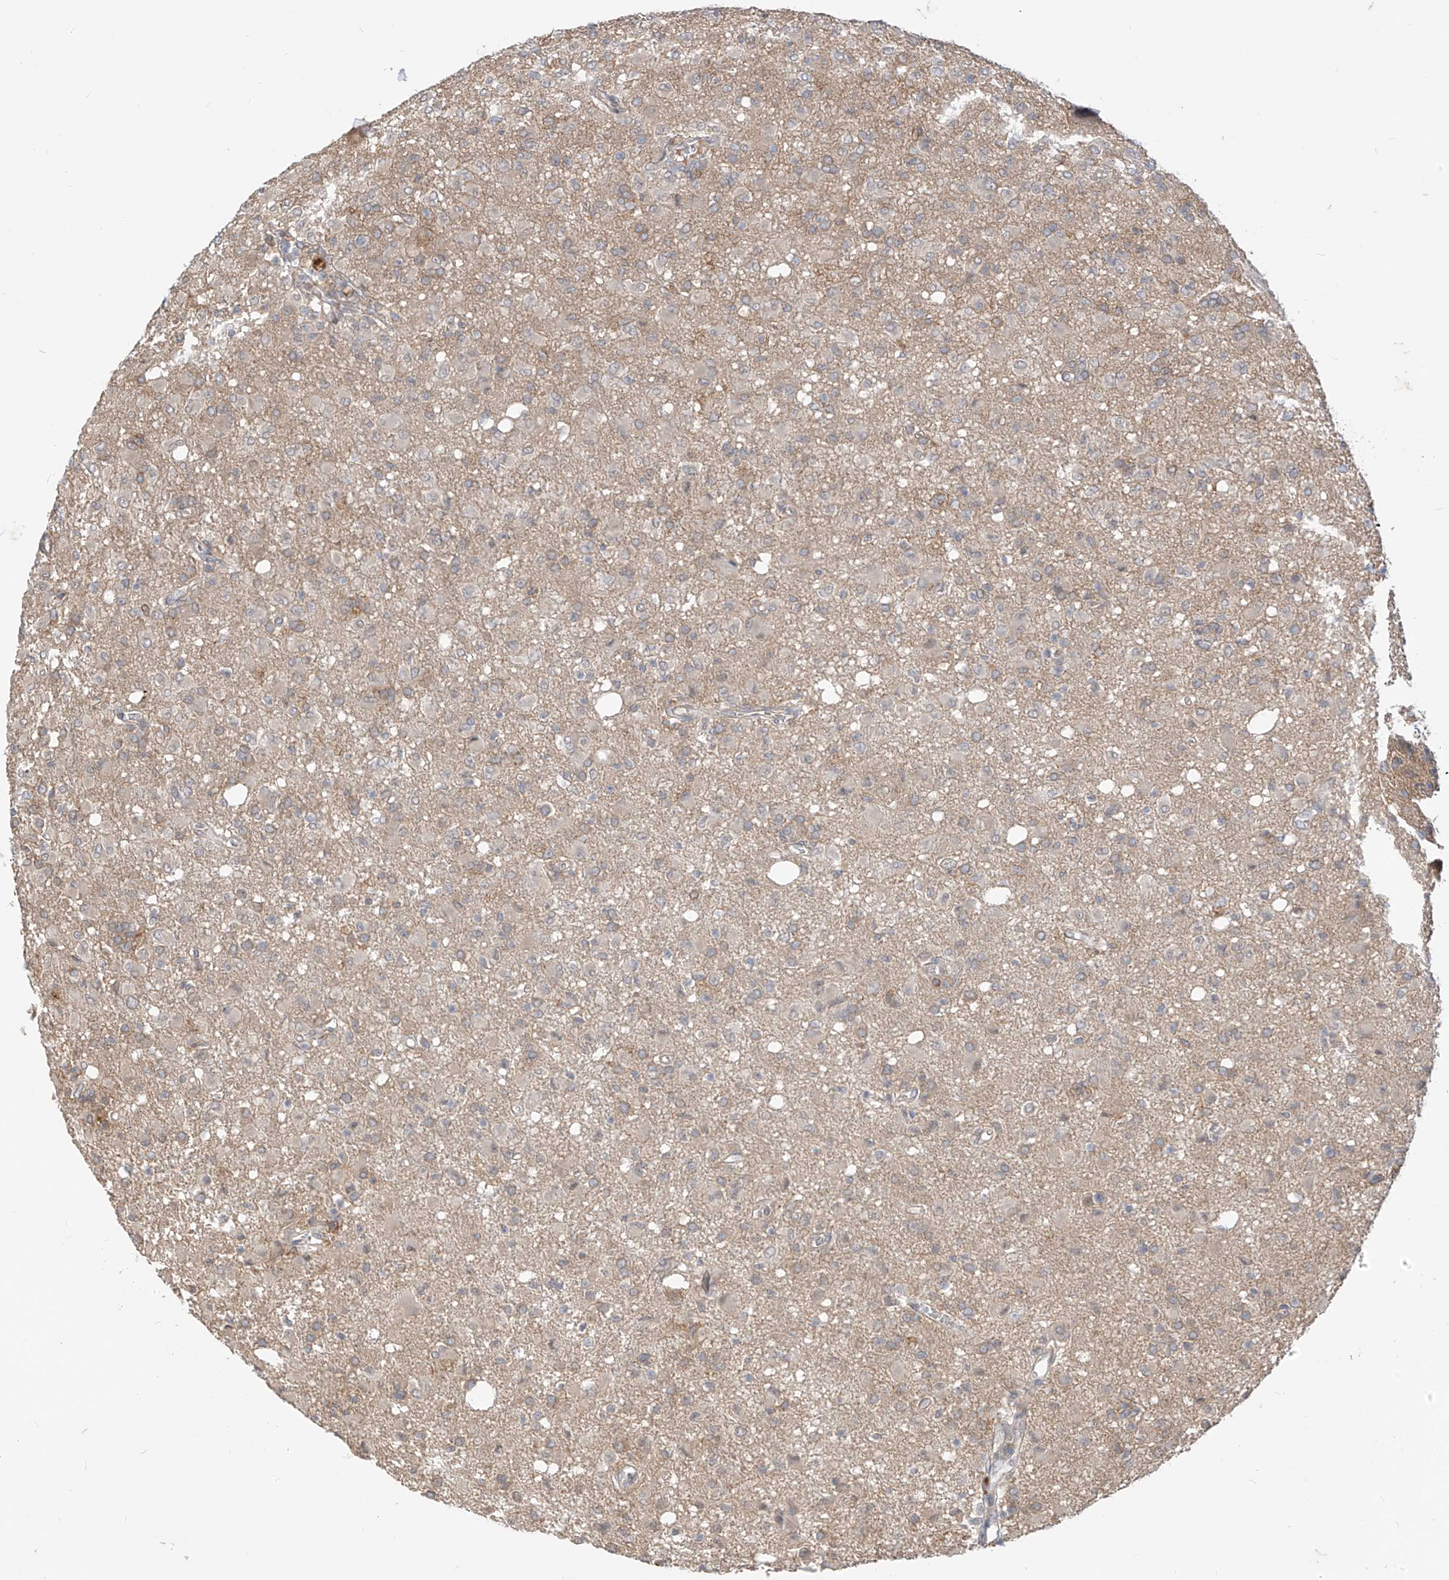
{"staining": {"intensity": "negative", "quantity": "none", "location": "none"}, "tissue": "glioma", "cell_type": "Tumor cells", "image_type": "cancer", "snomed": [{"axis": "morphology", "description": "Glioma, malignant, High grade"}, {"axis": "topography", "description": "Brain"}], "caption": "High-grade glioma (malignant) stained for a protein using immunohistochemistry demonstrates no expression tumor cells.", "gene": "MTUS2", "patient": {"sex": "female", "age": 57}}